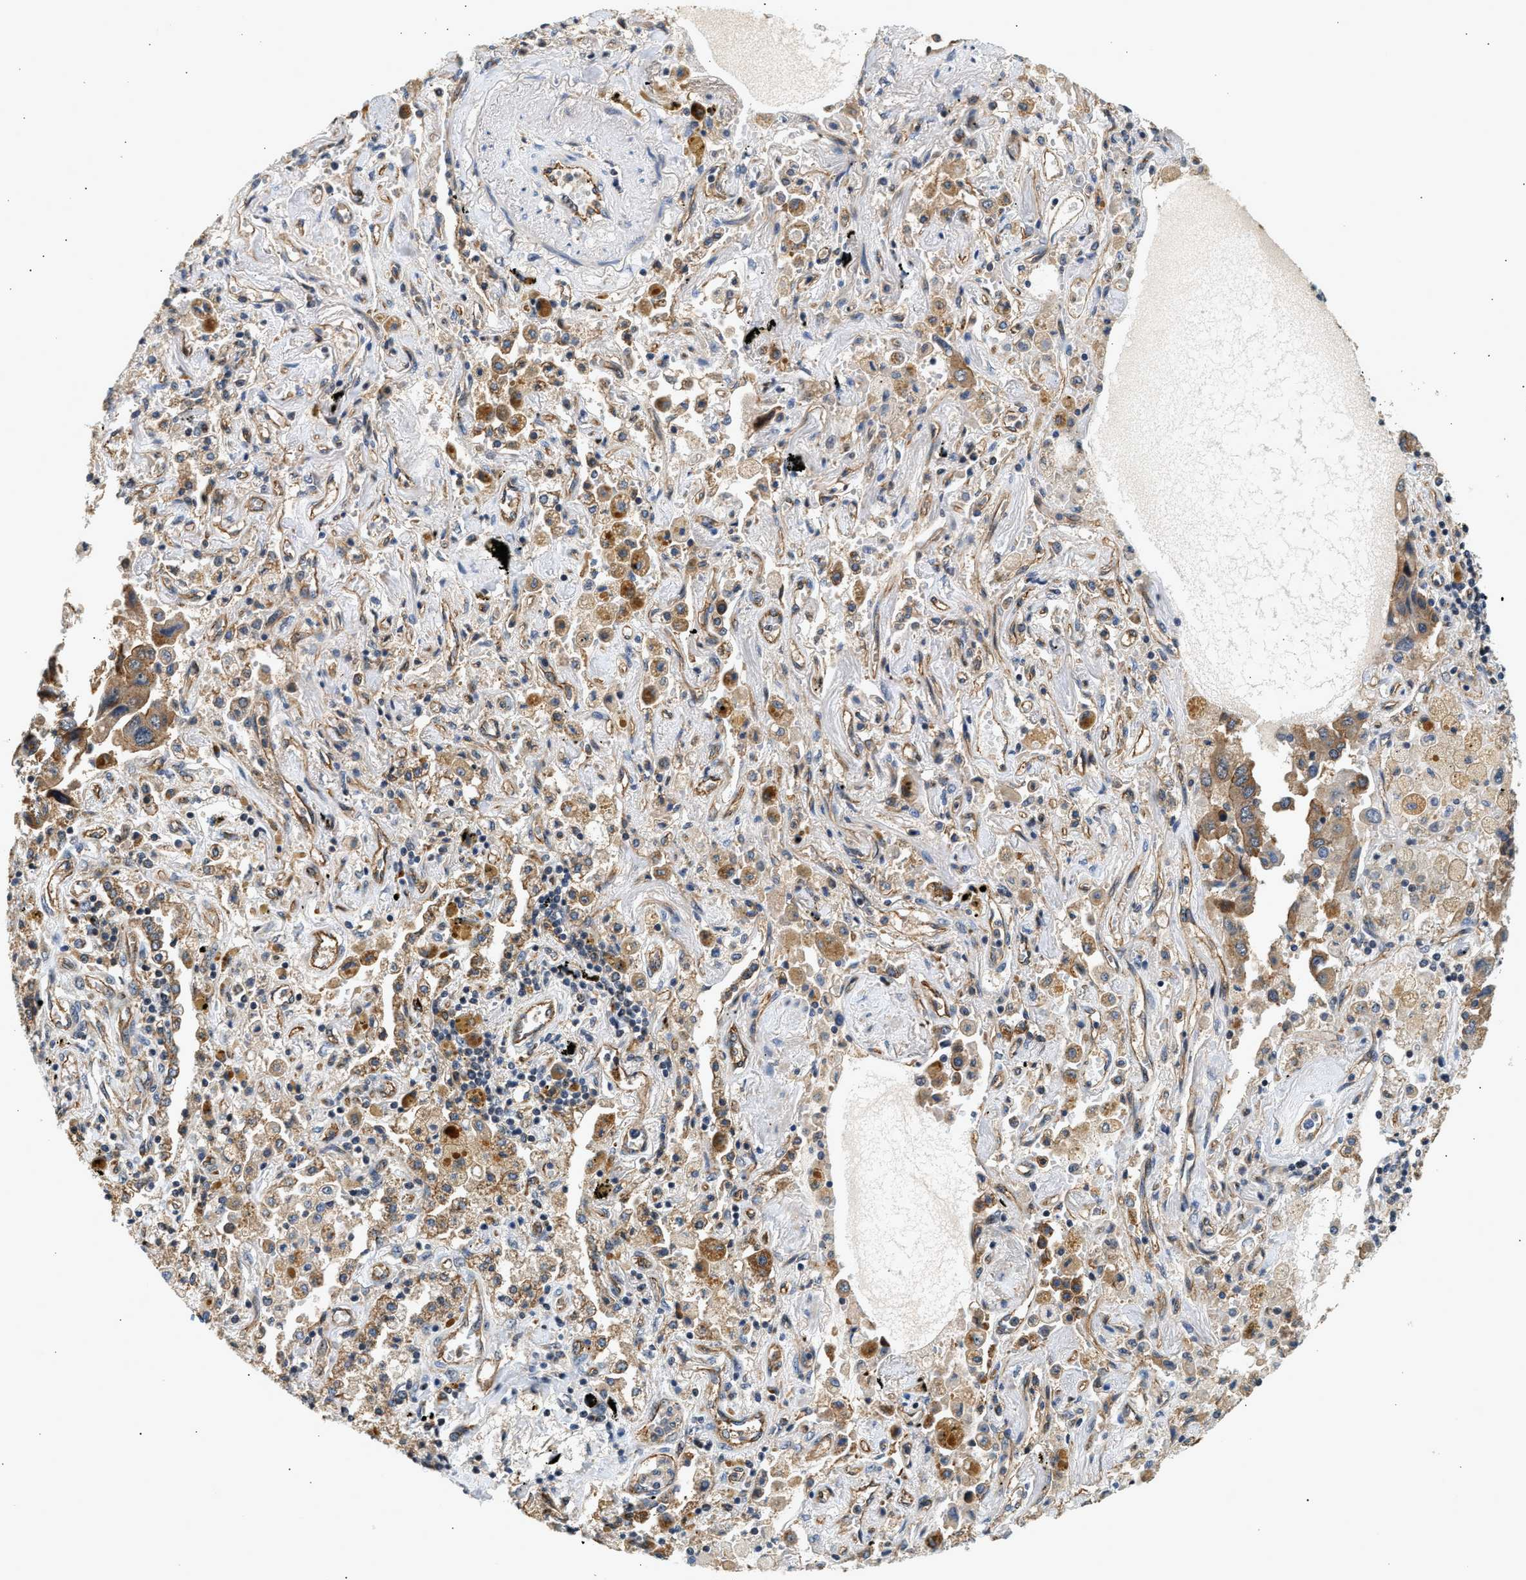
{"staining": {"intensity": "moderate", "quantity": ">75%", "location": "cytoplasmic/membranous"}, "tissue": "lung cancer", "cell_type": "Tumor cells", "image_type": "cancer", "snomed": [{"axis": "morphology", "description": "Adenocarcinoma, NOS"}, {"axis": "topography", "description": "Lung"}], "caption": "Protein expression analysis of human lung adenocarcinoma reveals moderate cytoplasmic/membranous staining in approximately >75% of tumor cells.", "gene": "DUSP14", "patient": {"sex": "female", "age": 65}}